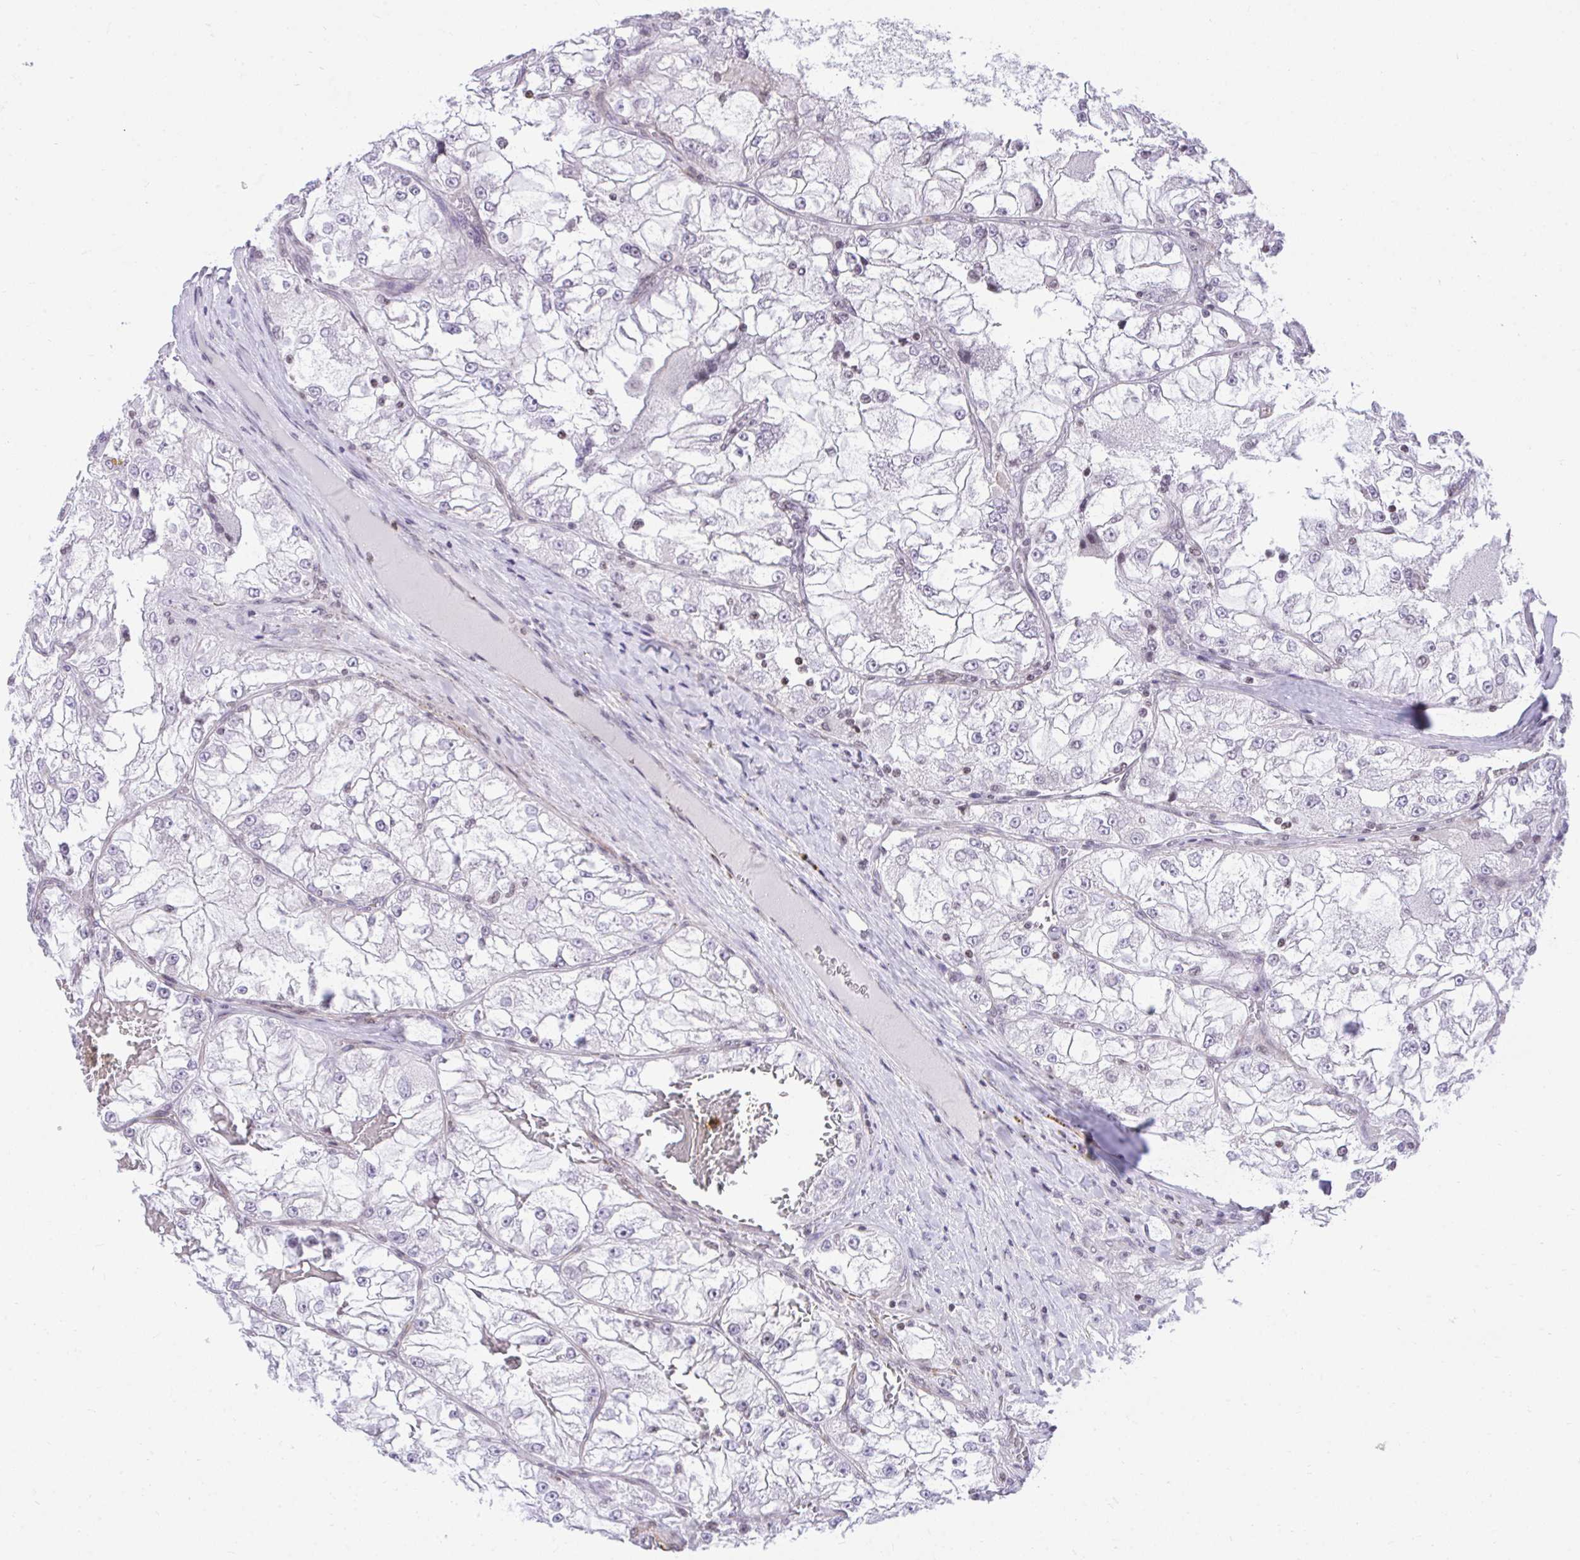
{"staining": {"intensity": "negative", "quantity": "none", "location": "none"}, "tissue": "renal cancer", "cell_type": "Tumor cells", "image_type": "cancer", "snomed": [{"axis": "morphology", "description": "Adenocarcinoma, NOS"}, {"axis": "topography", "description": "Kidney"}], "caption": "This is an immunohistochemistry (IHC) histopathology image of renal adenocarcinoma. There is no positivity in tumor cells.", "gene": "KCNN4", "patient": {"sex": "female", "age": 72}}